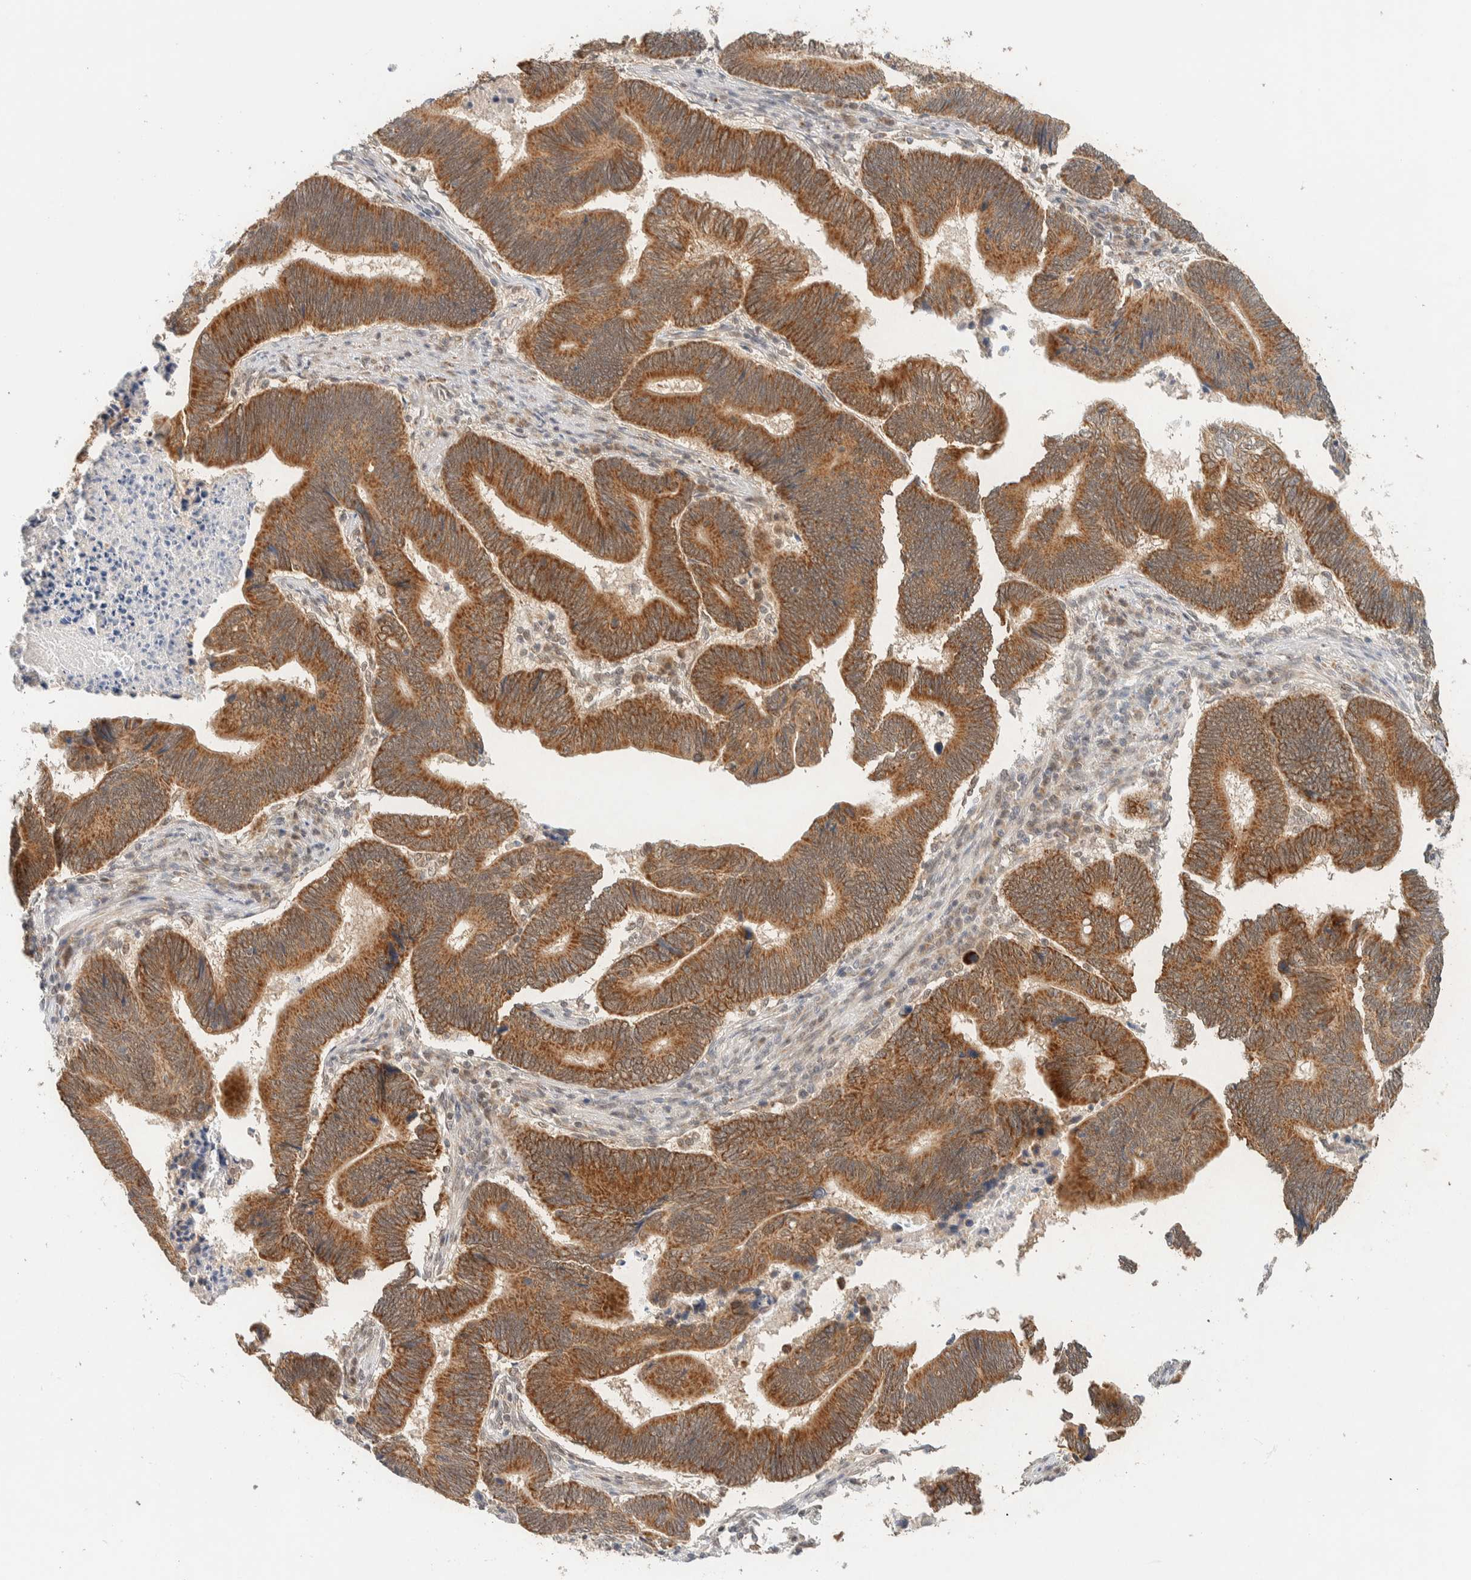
{"staining": {"intensity": "strong", "quantity": ">75%", "location": "cytoplasmic/membranous"}, "tissue": "pancreatic cancer", "cell_type": "Tumor cells", "image_type": "cancer", "snomed": [{"axis": "morphology", "description": "Adenocarcinoma, NOS"}, {"axis": "topography", "description": "Pancreas"}], "caption": "Human pancreatic cancer stained with a protein marker displays strong staining in tumor cells.", "gene": "MRPL41", "patient": {"sex": "female", "age": 70}}